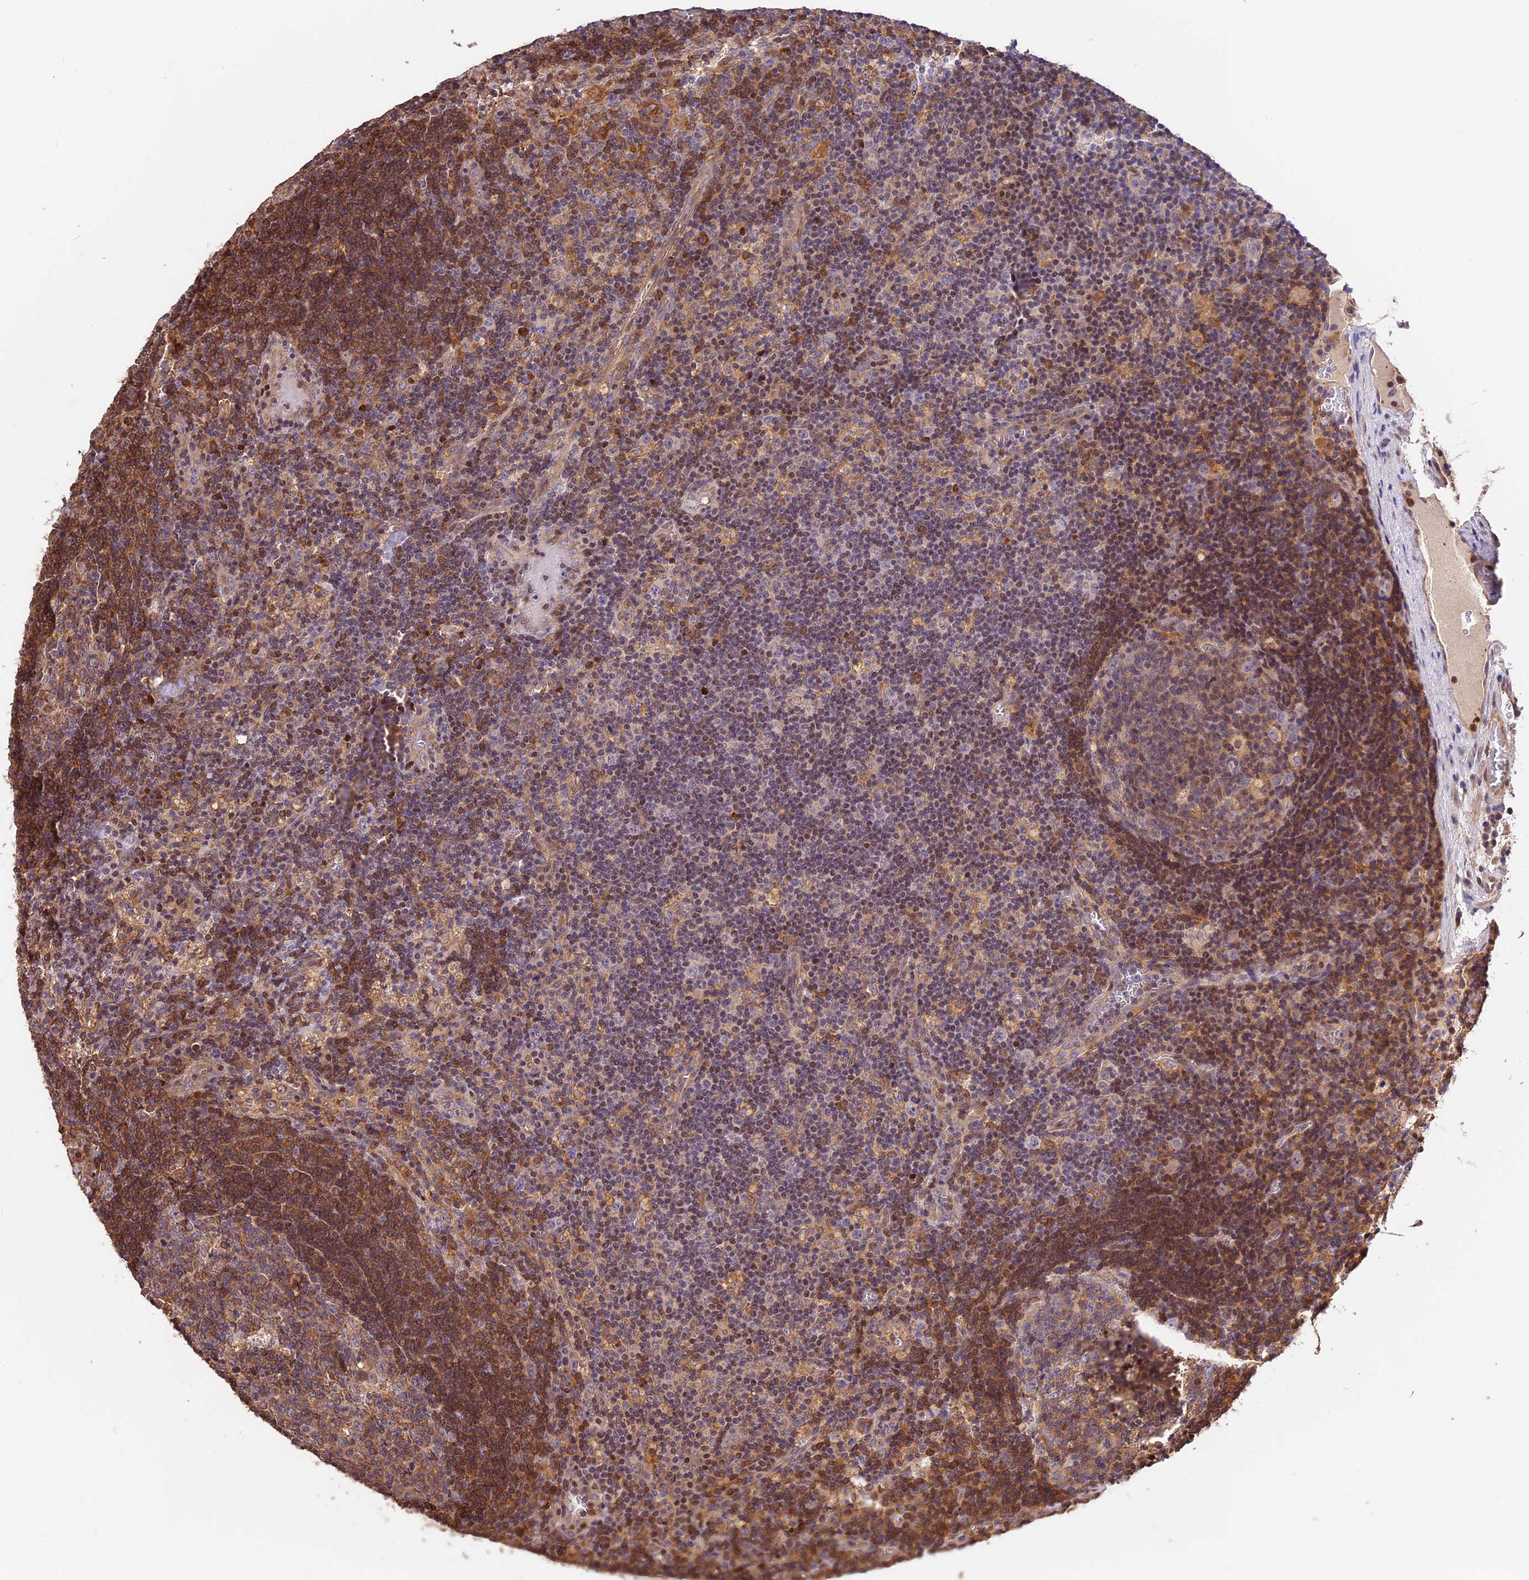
{"staining": {"intensity": "moderate", "quantity": ">75%", "location": "cytoplasmic/membranous"}, "tissue": "lymph node", "cell_type": "Germinal center cells", "image_type": "normal", "snomed": [{"axis": "morphology", "description": "Normal tissue, NOS"}, {"axis": "topography", "description": "Lymph node"}], "caption": "This is a histology image of IHC staining of benign lymph node, which shows moderate positivity in the cytoplasmic/membranous of germinal center cells.", "gene": "ARHGAP17", "patient": {"sex": "male", "age": 58}}